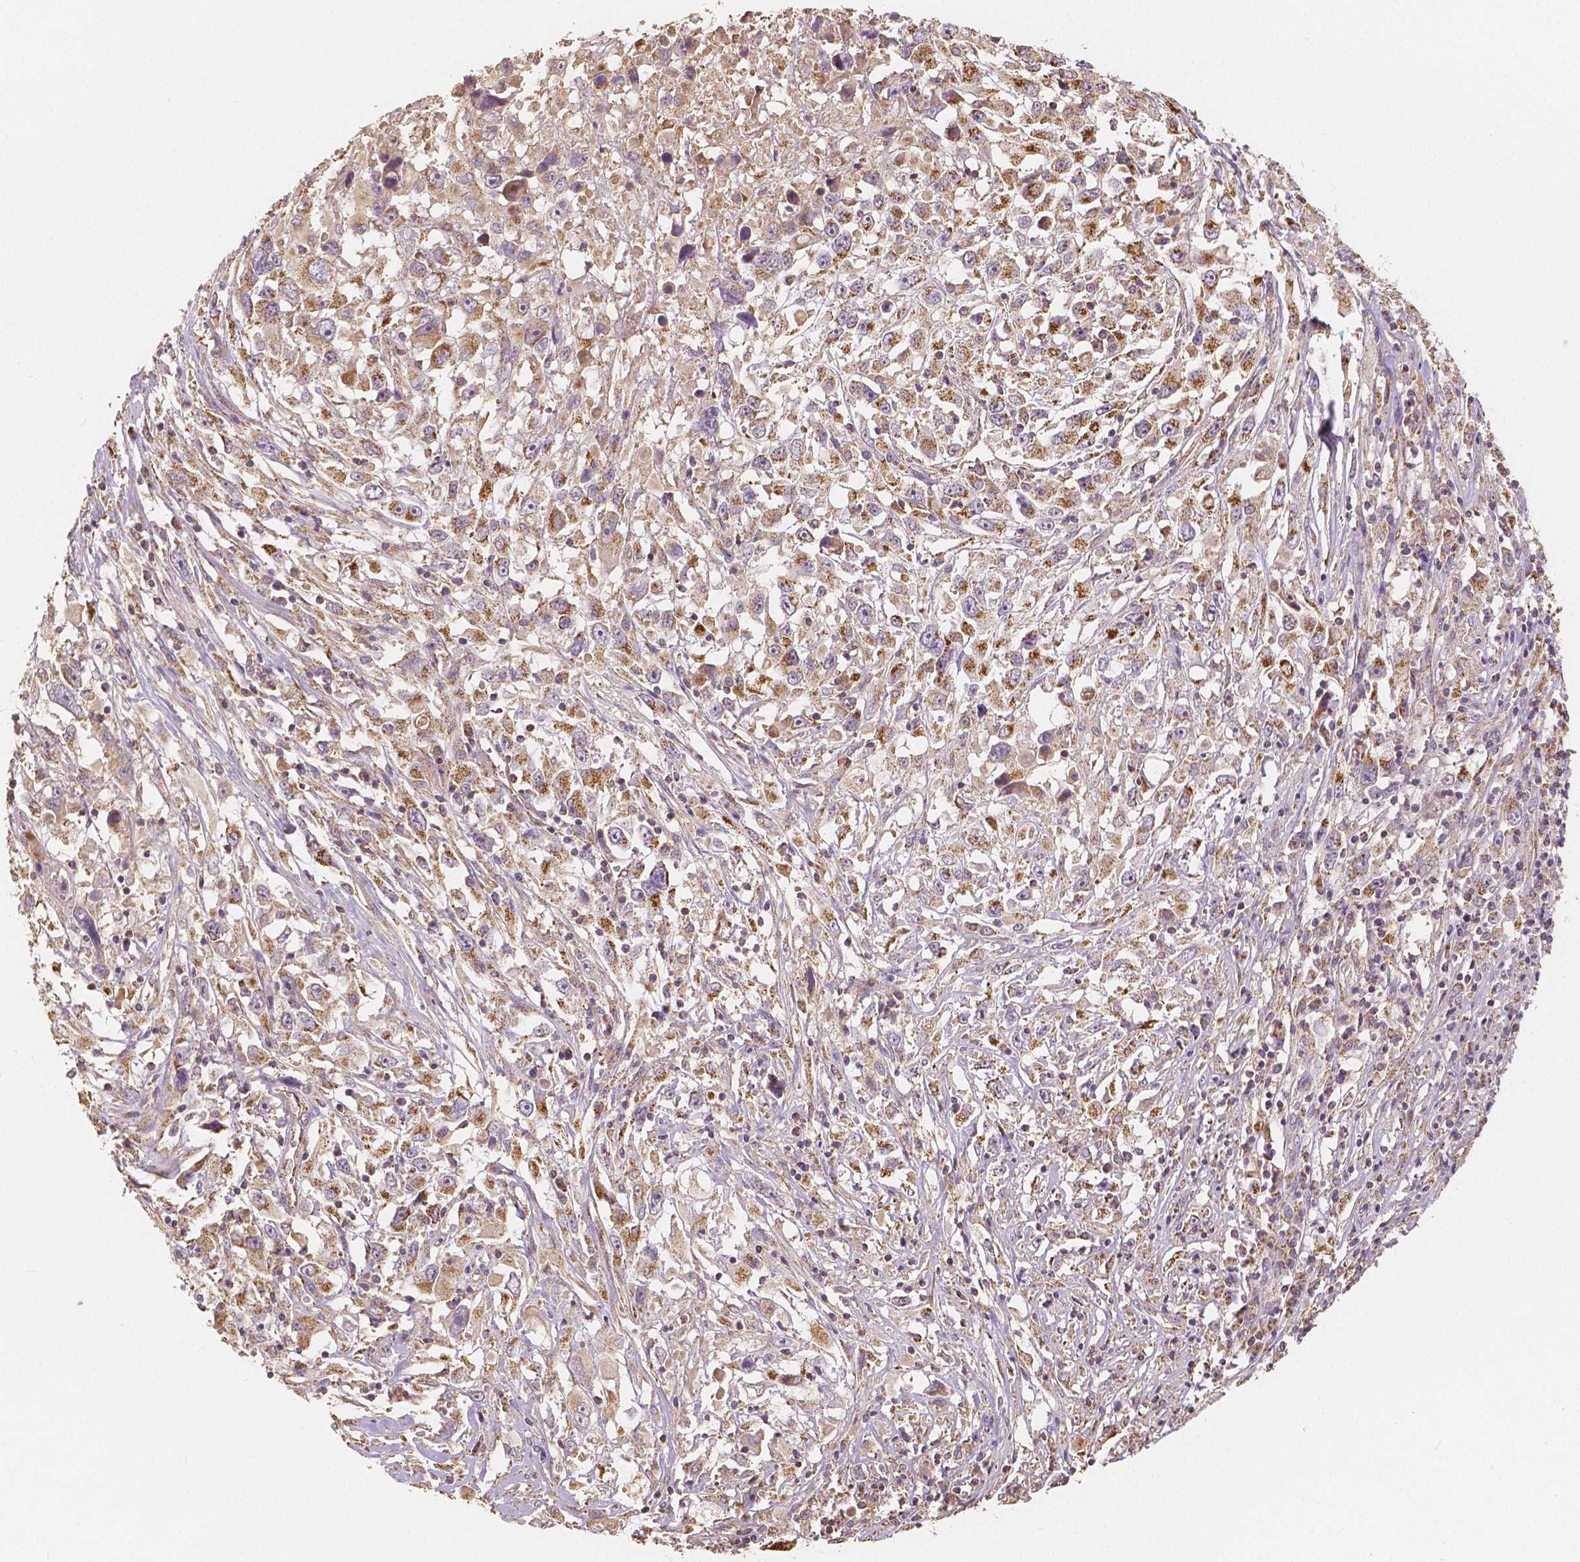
{"staining": {"intensity": "moderate", "quantity": ">75%", "location": "cytoplasmic/membranous"}, "tissue": "melanoma", "cell_type": "Tumor cells", "image_type": "cancer", "snomed": [{"axis": "morphology", "description": "Malignant melanoma, Metastatic site"}, {"axis": "topography", "description": "Soft tissue"}], "caption": "Immunohistochemistry (IHC) image of human melanoma stained for a protein (brown), which exhibits medium levels of moderate cytoplasmic/membranous positivity in about >75% of tumor cells.", "gene": "PEX26", "patient": {"sex": "male", "age": 50}}